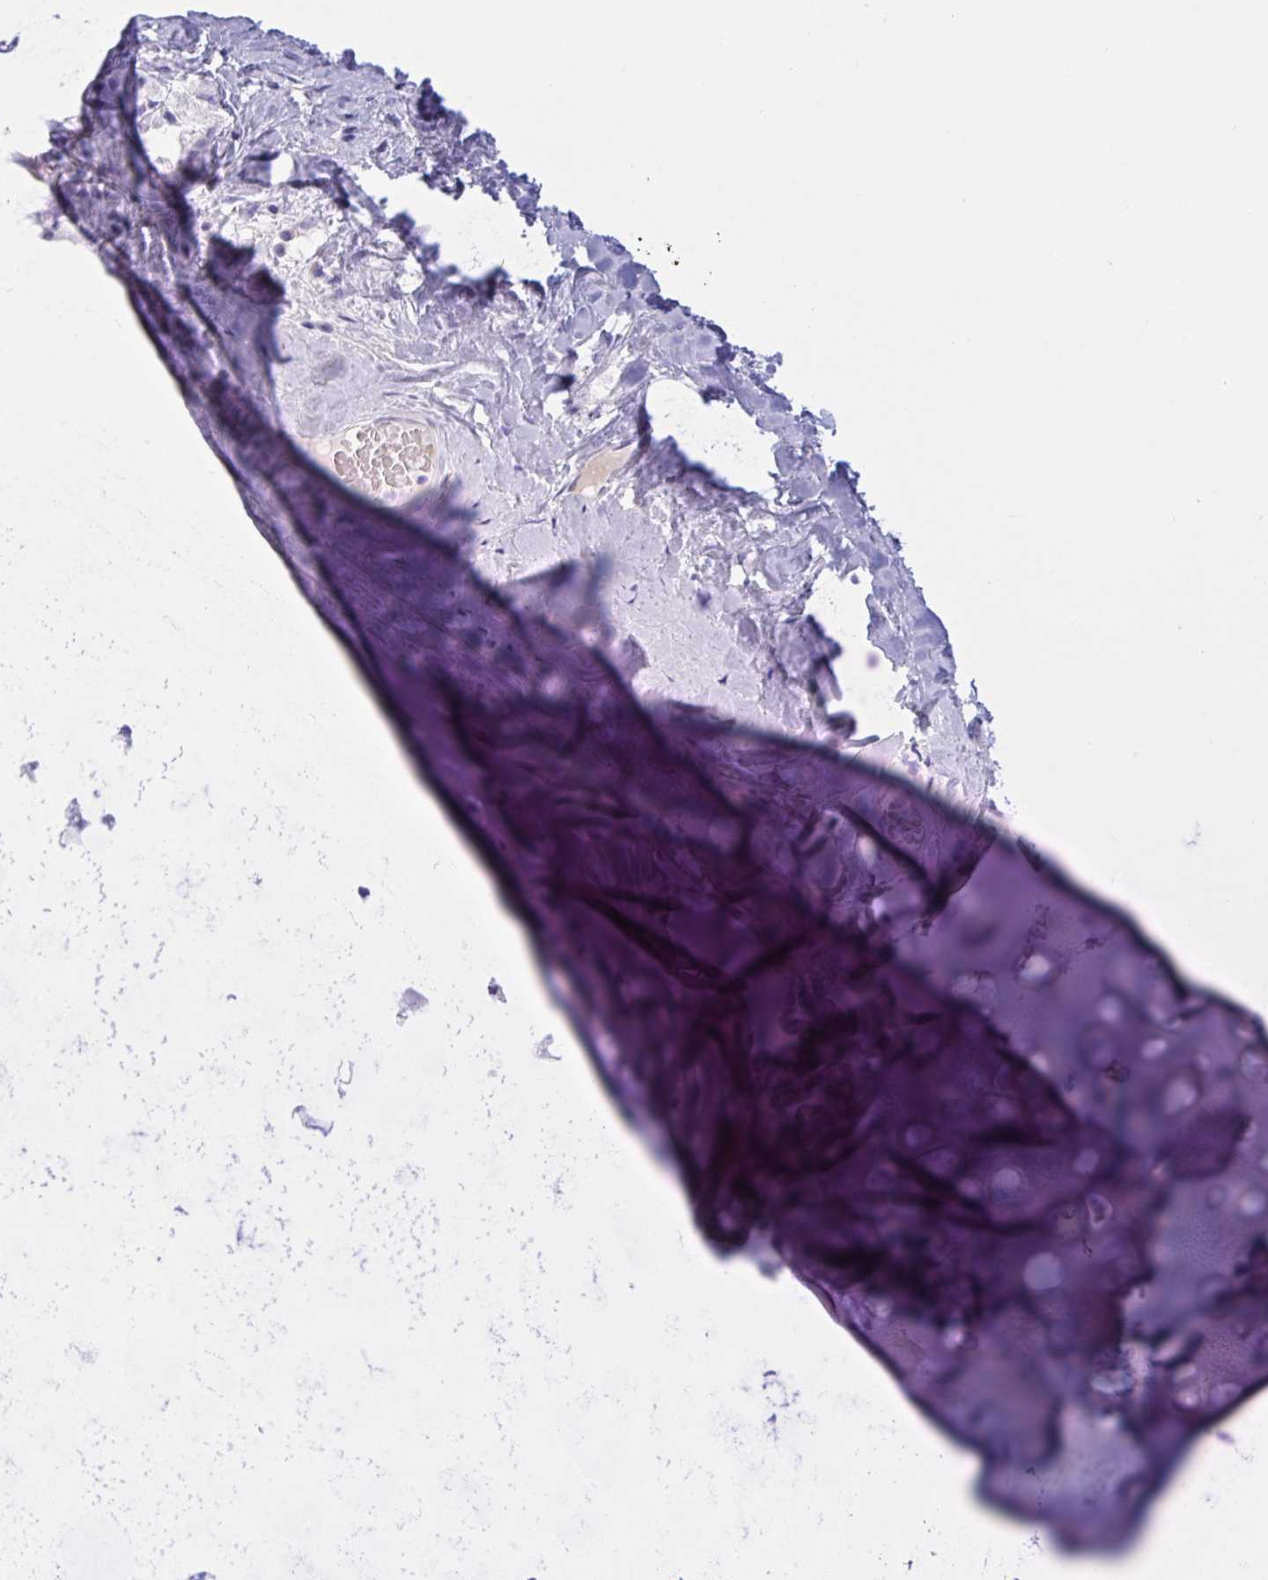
{"staining": {"intensity": "negative", "quantity": "none", "location": "none"}, "tissue": "adipose tissue", "cell_type": "Adipocytes", "image_type": "normal", "snomed": [{"axis": "morphology", "description": "Normal tissue, NOS"}, {"axis": "topography", "description": "Cartilage tissue"}, {"axis": "topography", "description": "Bronchus"}], "caption": "This is an IHC photomicrograph of benign human adipose tissue. There is no expression in adipocytes.", "gene": "OXLD1", "patient": {"sex": "male", "age": 64}}